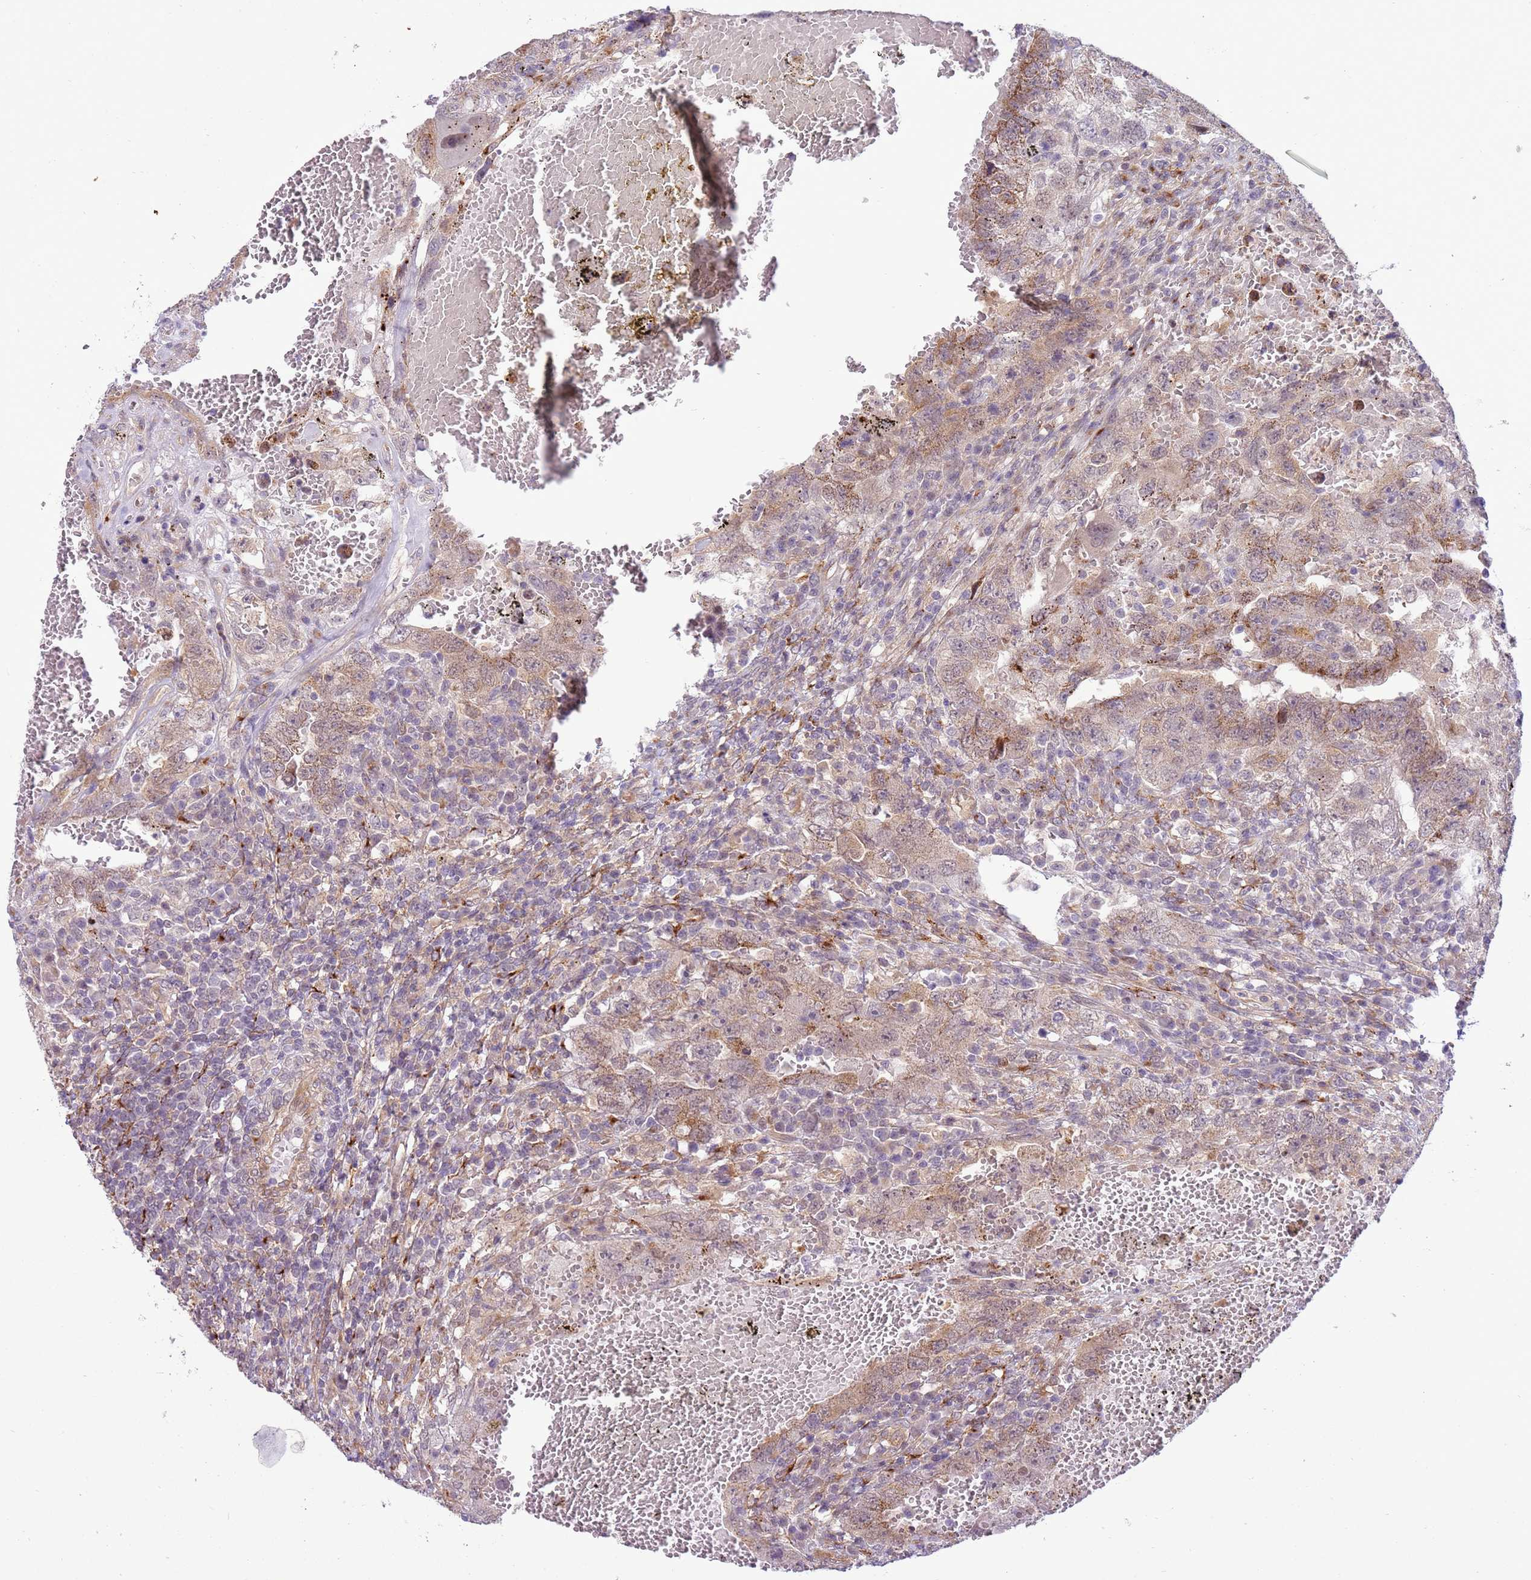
{"staining": {"intensity": "weak", "quantity": "25%-75%", "location": "cytoplasmic/membranous"}, "tissue": "testis cancer", "cell_type": "Tumor cells", "image_type": "cancer", "snomed": [{"axis": "morphology", "description": "Carcinoma, Embryonal, NOS"}, {"axis": "topography", "description": "Testis"}], "caption": "Immunohistochemistry (DAB (3,3'-diaminobenzidine)) staining of human testis cancer (embryonal carcinoma) demonstrates weak cytoplasmic/membranous protein positivity in about 25%-75% of tumor cells.", "gene": "SCARA3", "patient": {"sex": "male", "age": 26}}